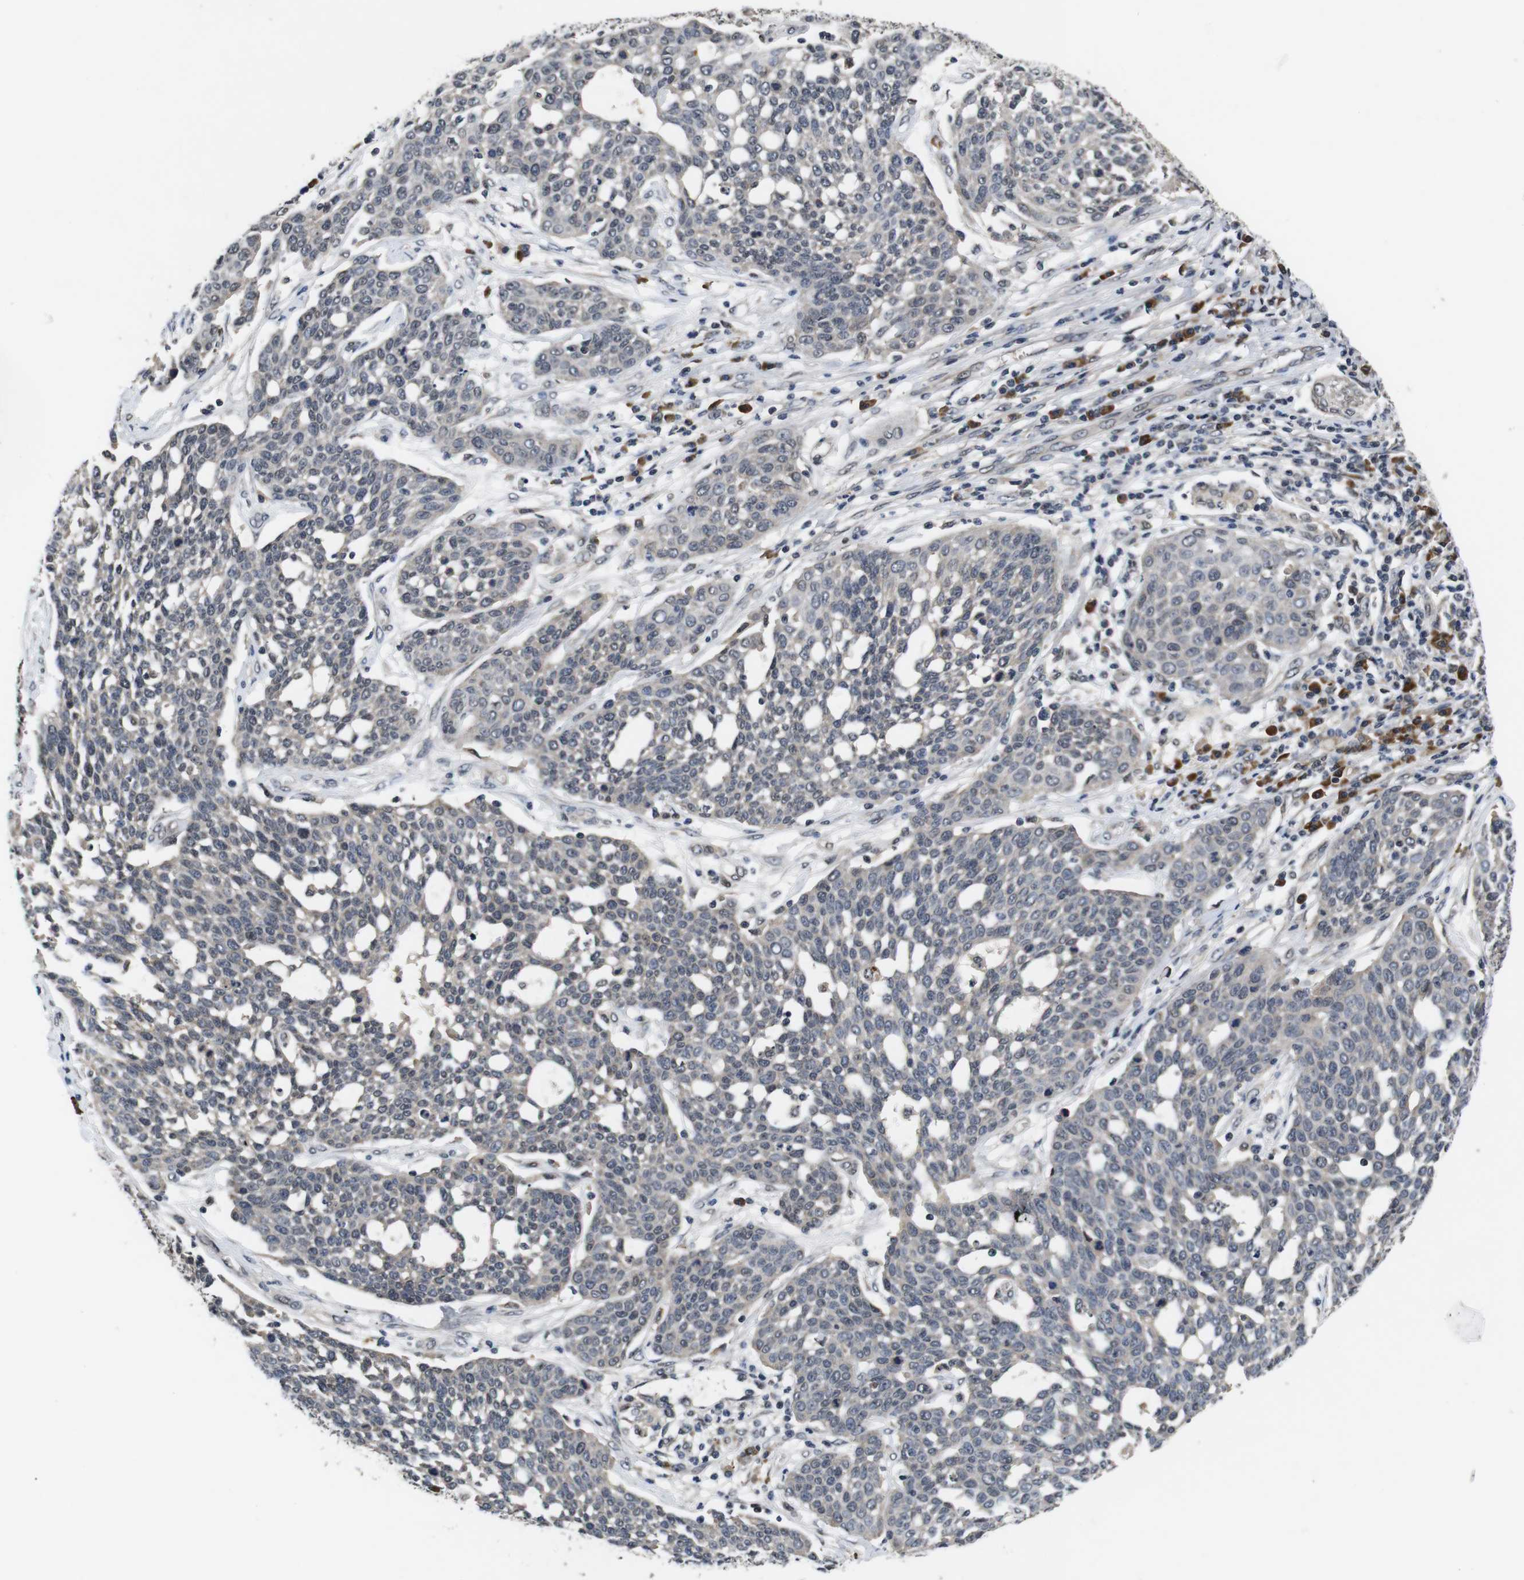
{"staining": {"intensity": "negative", "quantity": "none", "location": "none"}, "tissue": "cervical cancer", "cell_type": "Tumor cells", "image_type": "cancer", "snomed": [{"axis": "morphology", "description": "Squamous cell carcinoma, NOS"}, {"axis": "topography", "description": "Cervix"}], "caption": "Immunohistochemistry (IHC) photomicrograph of human cervical cancer (squamous cell carcinoma) stained for a protein (brown), which reveals no positivity in tumor cells.", "gene": "ZBTB46", "patient": {"sex": "female", "age": 34}}